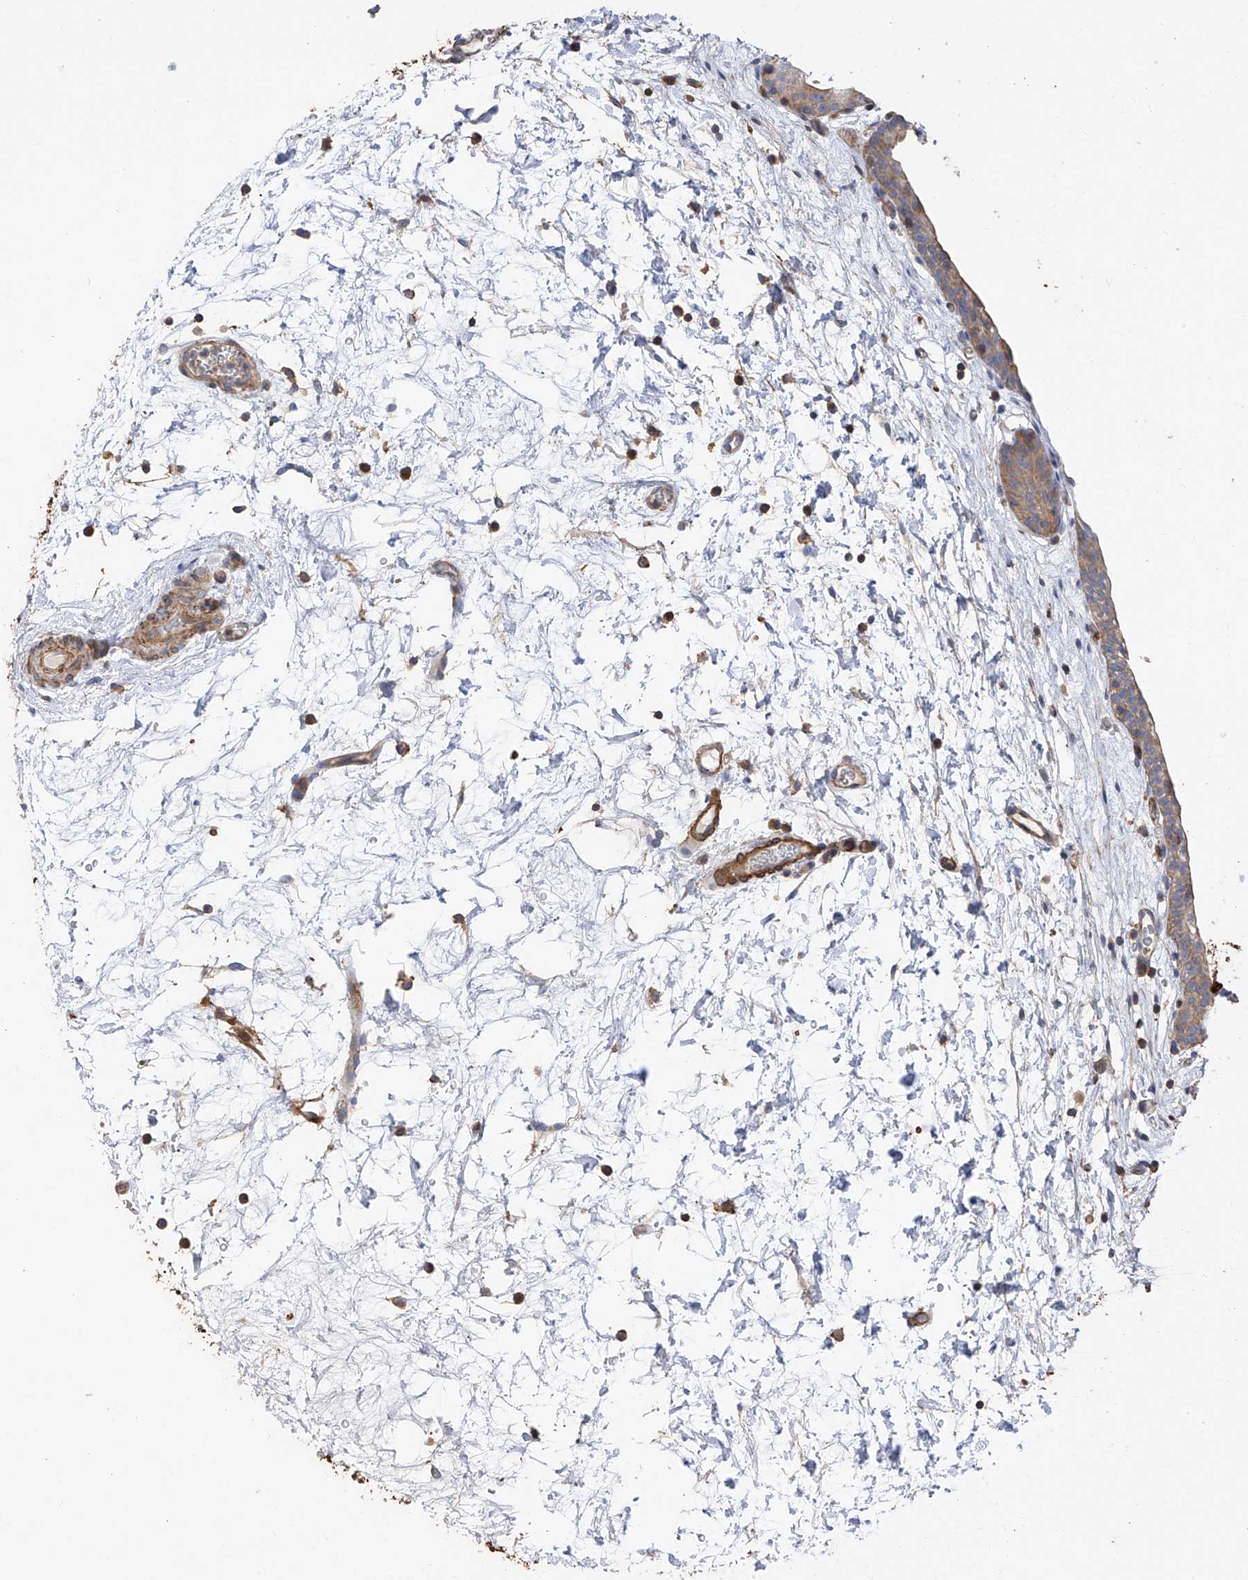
{"staining": {"intensity": "moderate", "quantity": "<25%", "location": "cytoplasmic/membranous"}, "tissue": "urinary bladder", "cell_type": "Urothelial cells", "image_type": "normal", "snomed": [{"axis": "morphology", "description": "Normal tissue, NOS"}, {"axis": "topography", "description": "Urinary bladder"}], "caption": "Immunohistochemical staining of unremarkable urinary bladder exhibits low levels of moderate cytoplasmic/membranous expression in approximately <25% of urothelial cells.", "gene": "SLC43A3", "patient": {"sex": "male", "age": 83}}